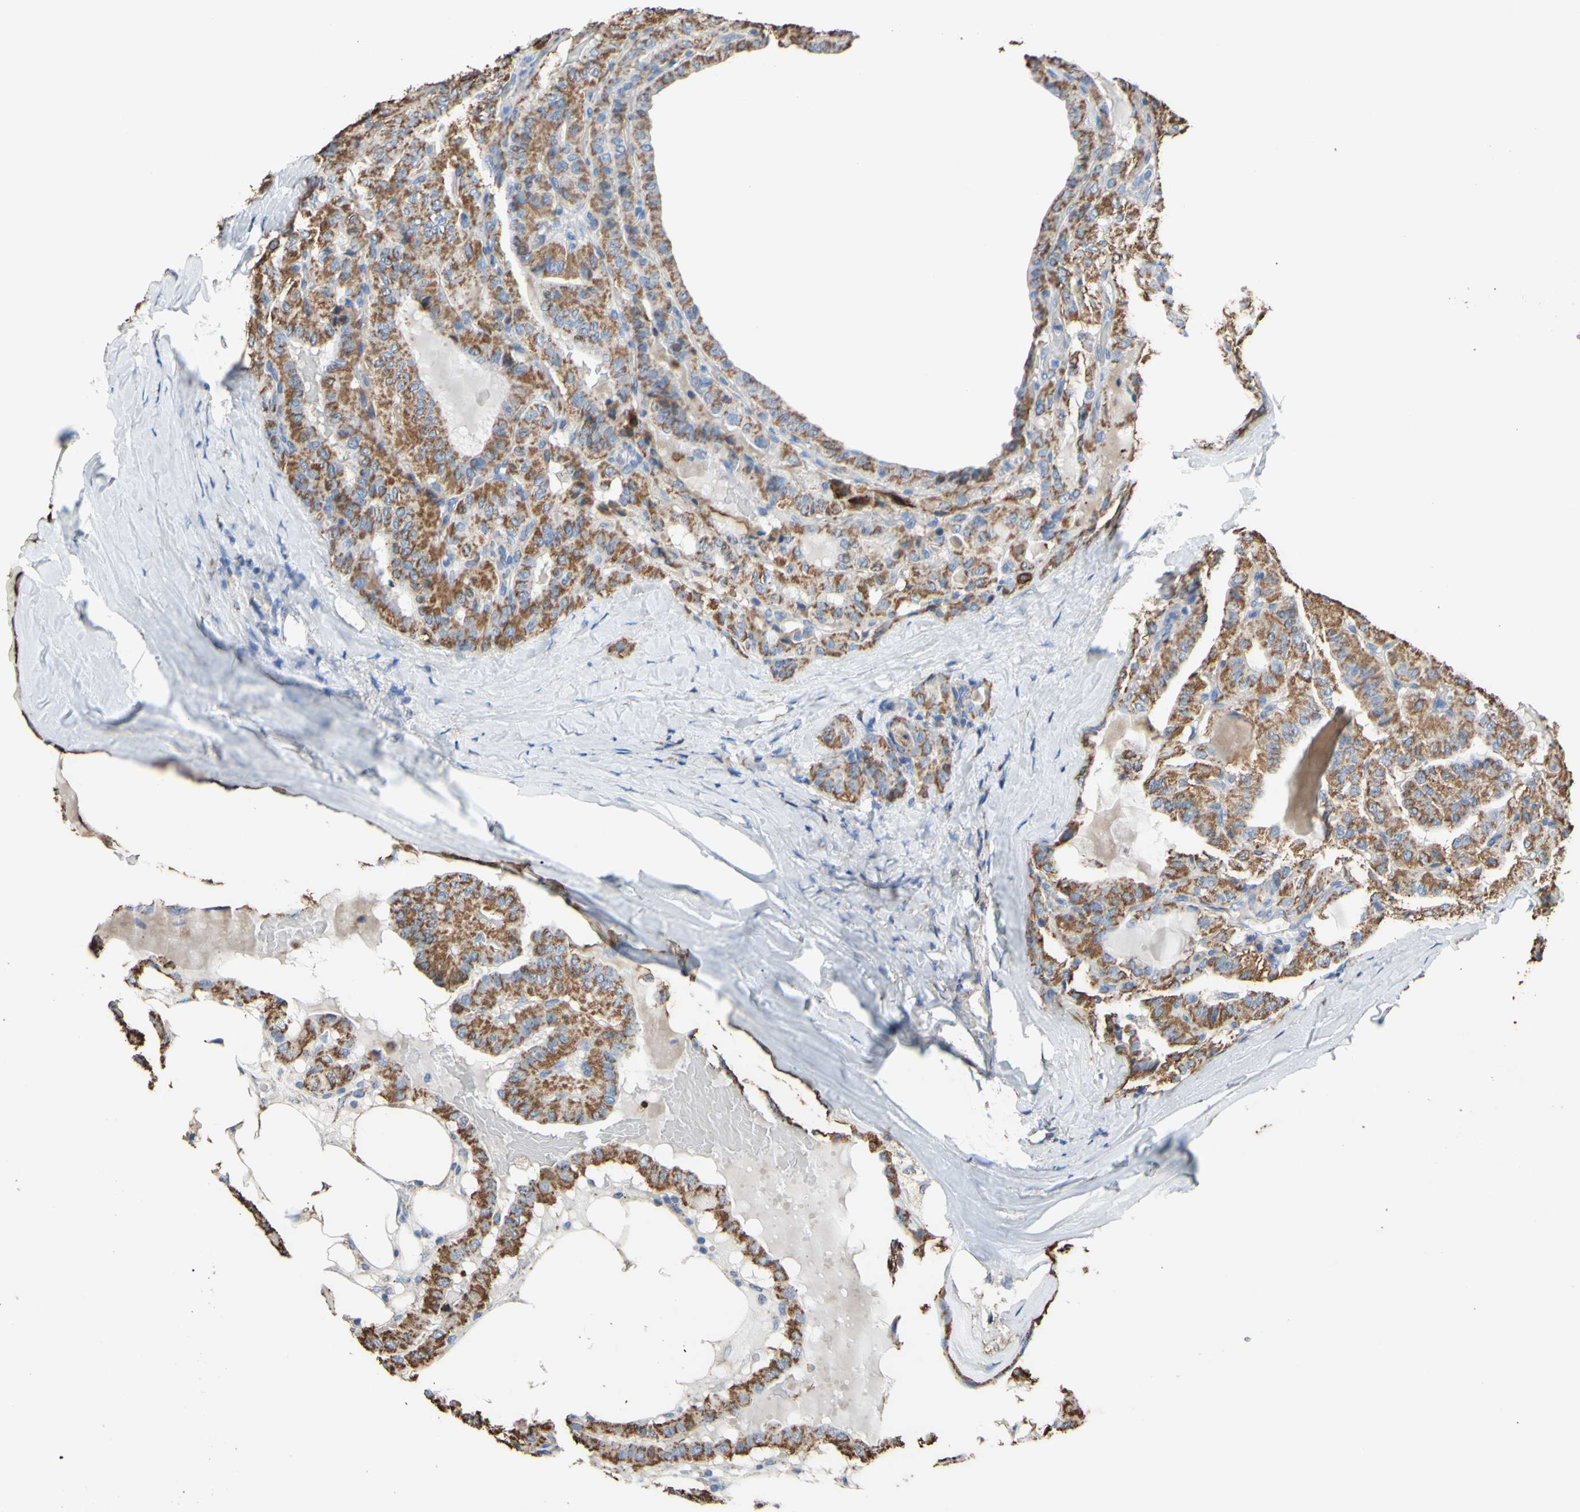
{"staining": {"intensity": "moderate", "quantity": ">75%", "location": "cytoplasmic/membranous"}, "tissue": "thyroid cancer", "cell_type": "Tumor cells", "image_type": "cancer", "snomed": [{"axis": "morphology", "description": "Papillary adenocarcinoma, NOS"}, {"axis": "topography", "description": "Thyroid gland"}], "caption": "Immunohistochemistry (IHC) of human thyroid cancer shows medium levels of moderate cytoplasmic/membranous staining in about >75% of tumor cells.", "gene": "CMKLR2", "patient": {"sex": "male", "age": 77}}